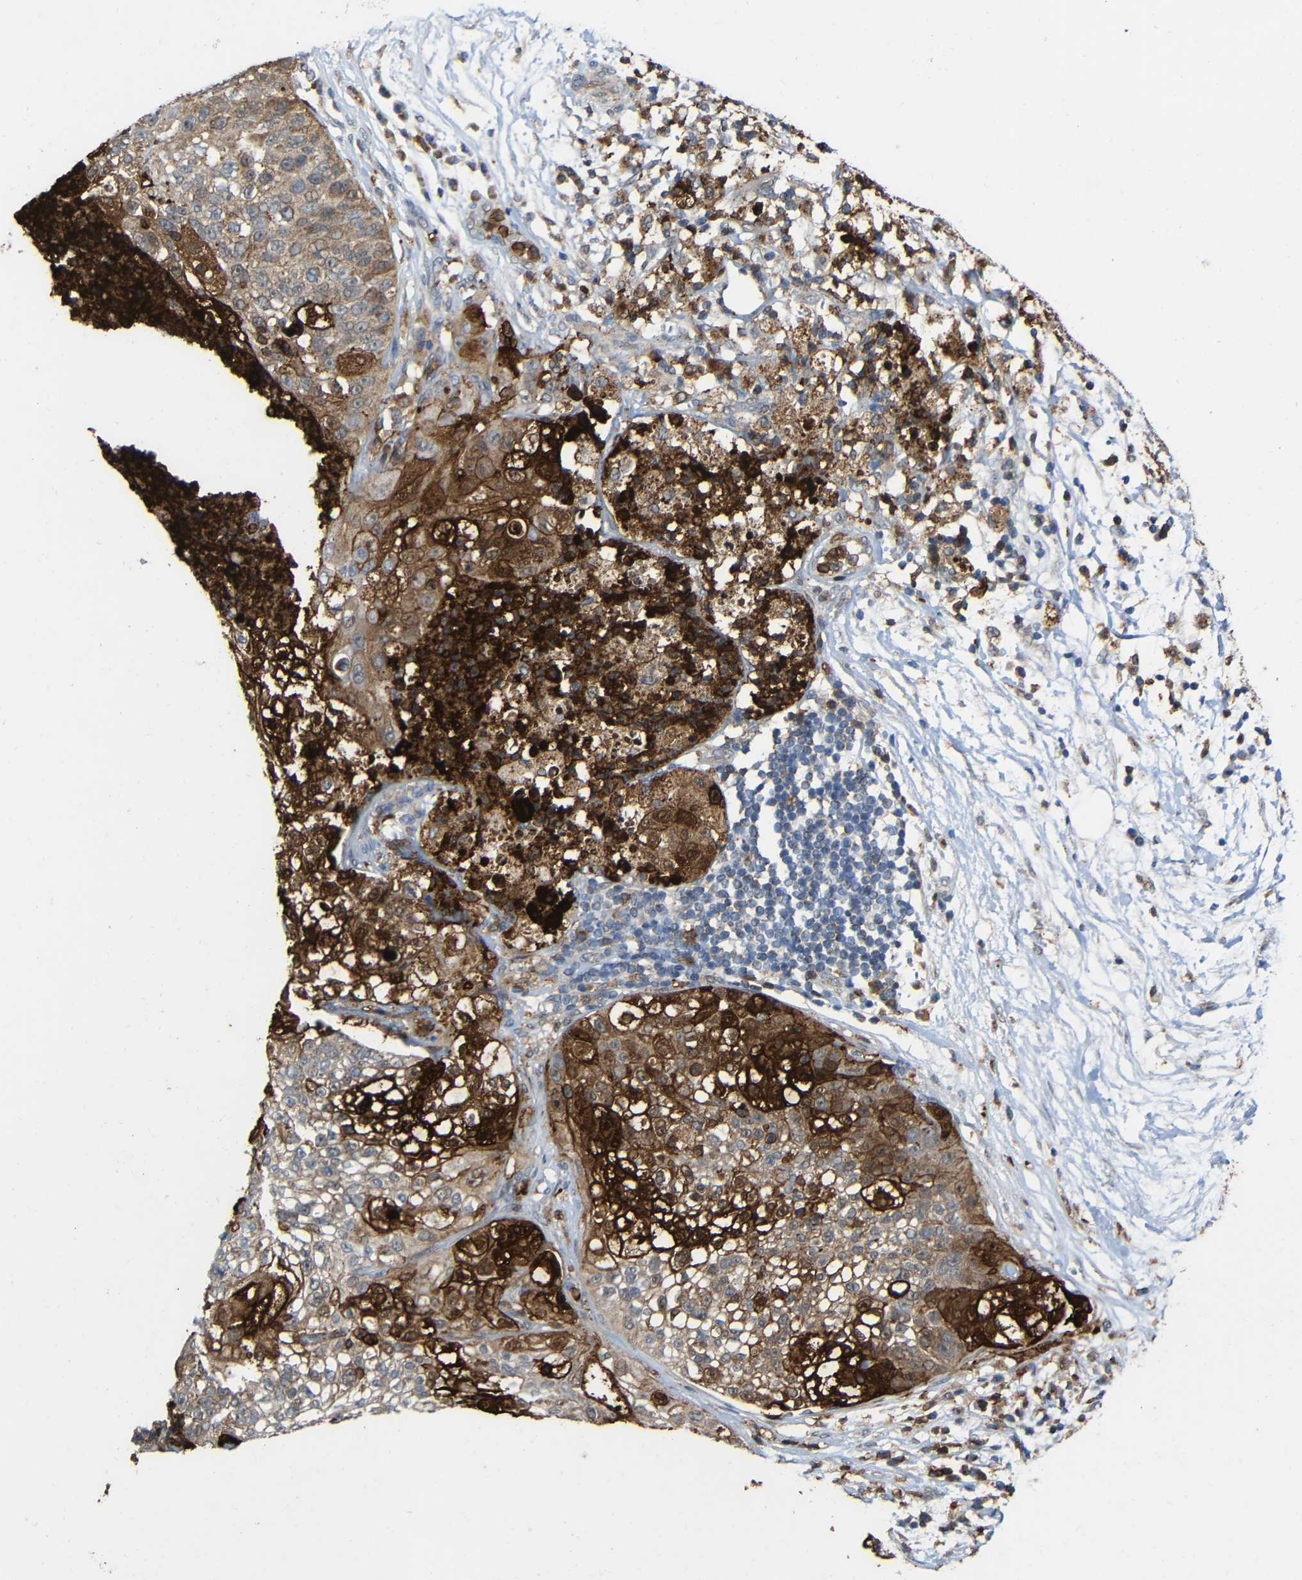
{"staining": {"intensity": "strong", "quantity": ">75%", "location": "cytoplasmic/membranous"}, "tissue": "lung cancer", "cell_type": "Tumor cells", "image_type": "cancer", "snomed": [{"axis": "morphology", "description": "Inflammation, NOS"}, {"axis": "morphology", "description": "Squamous cell carcinoma, NOS"}, {"axis": "topography", "description": "Lymph node"}, {"axis": "topography", "description": "Soft tissue"}, {"axis": "topography", "description": "Lung"}], "caption": "Strong cytoplasmic/membranous protein positivity is present in about >75% of tumor cells in lung cancer (squamous cell carcinoma).", "gene": "C1GALT1", "patient": {"sex": "male", "age": 66}}